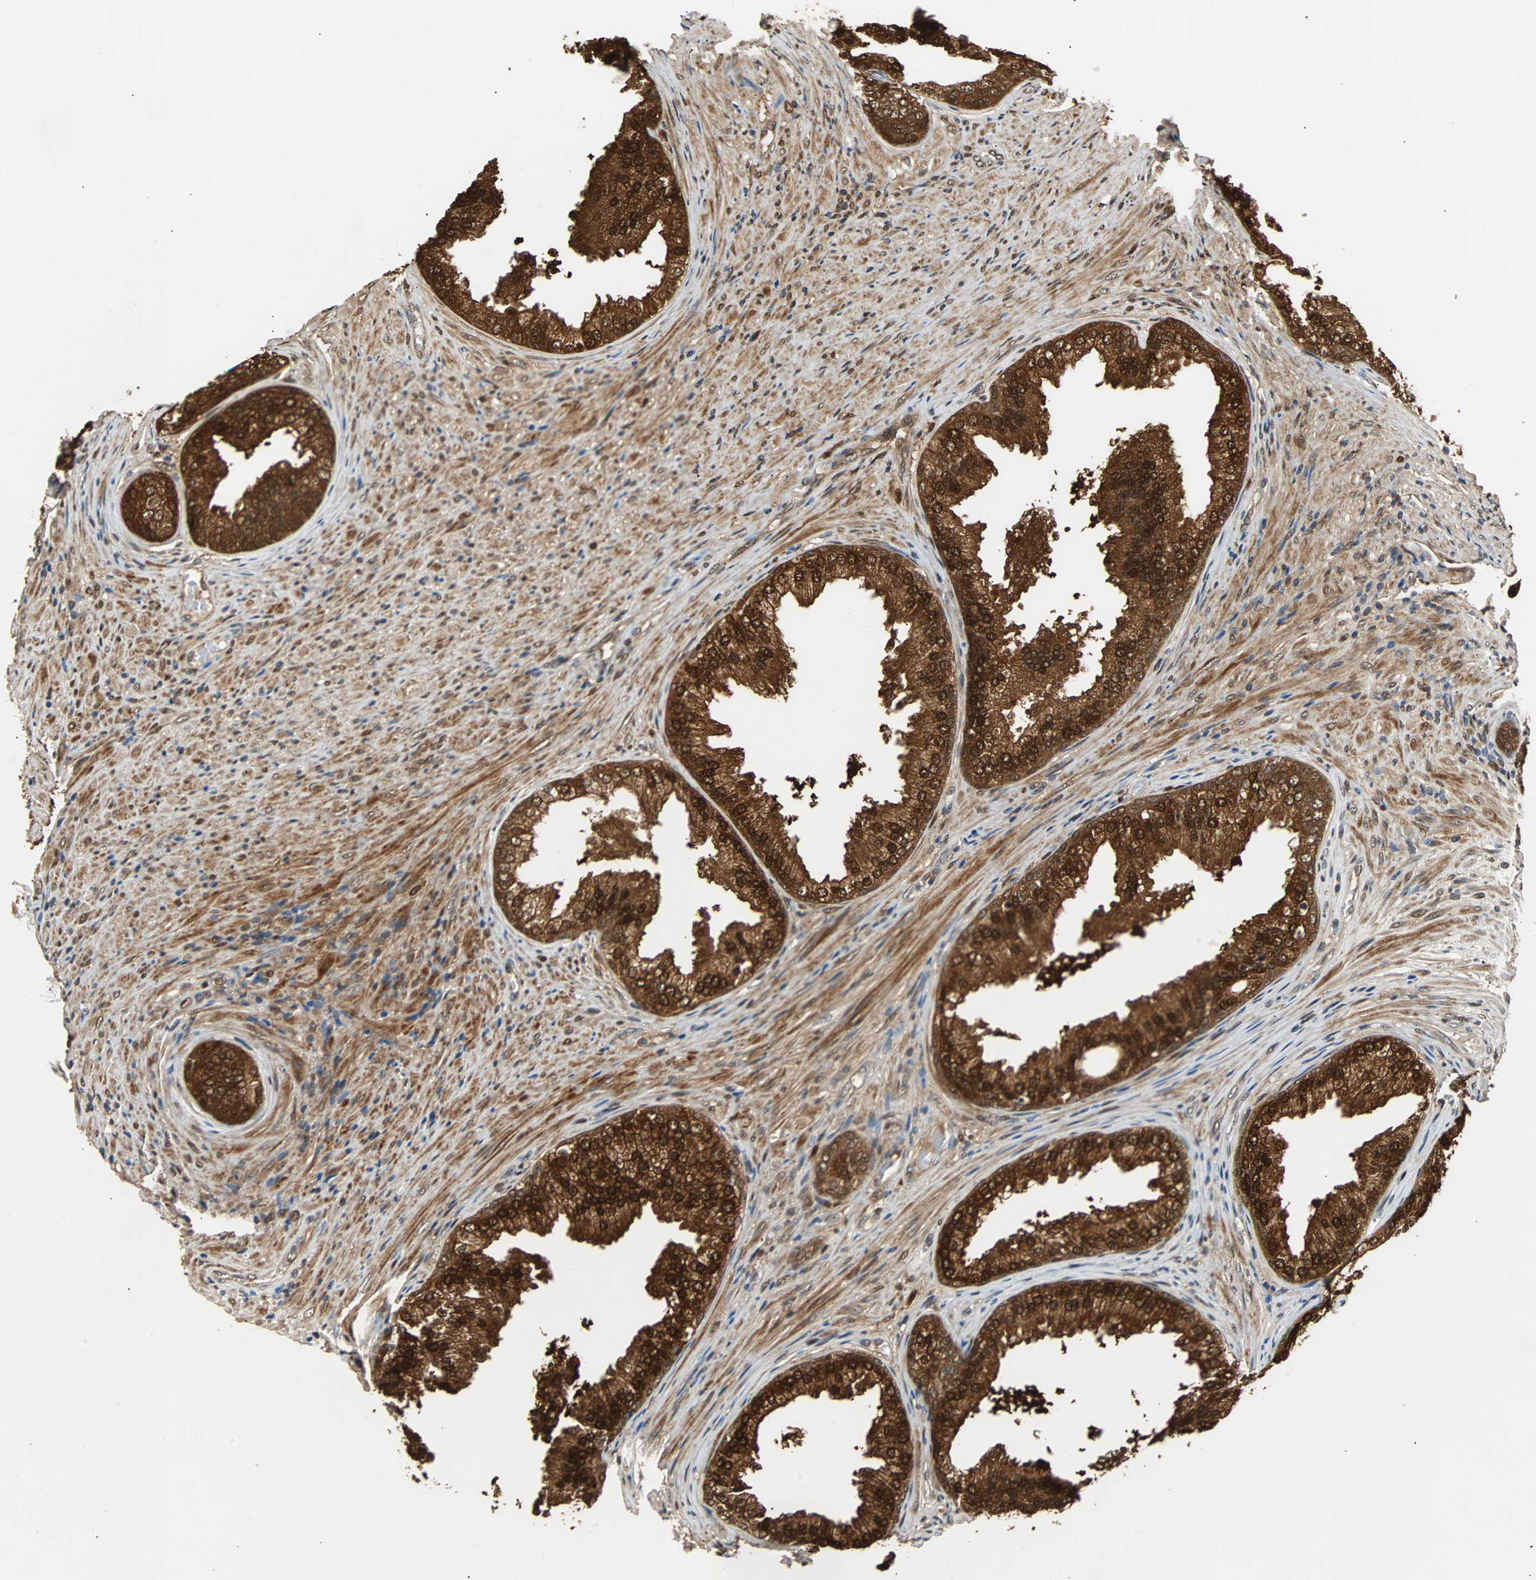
{"staining": {"intensity": "strong", "quantity": ">75%", "location": "cytoplasmic/membranous,nuclear"}, "tissue": "prostate", "cell_type": "Glandular cells", "image_type": "normal", "snomed": [{"axis": "morphology", "description": "Normal tissue, NOS"}, {"axis": "topography", "description": "Prostate"}], "caption": "Strong cytoplasmic/membranous,nuclear protein expression is appreciated in approximately >75% of glandular cells in prostate.", "gene": "PRDX6", "patient": {"sex": "male", "age": 76}}